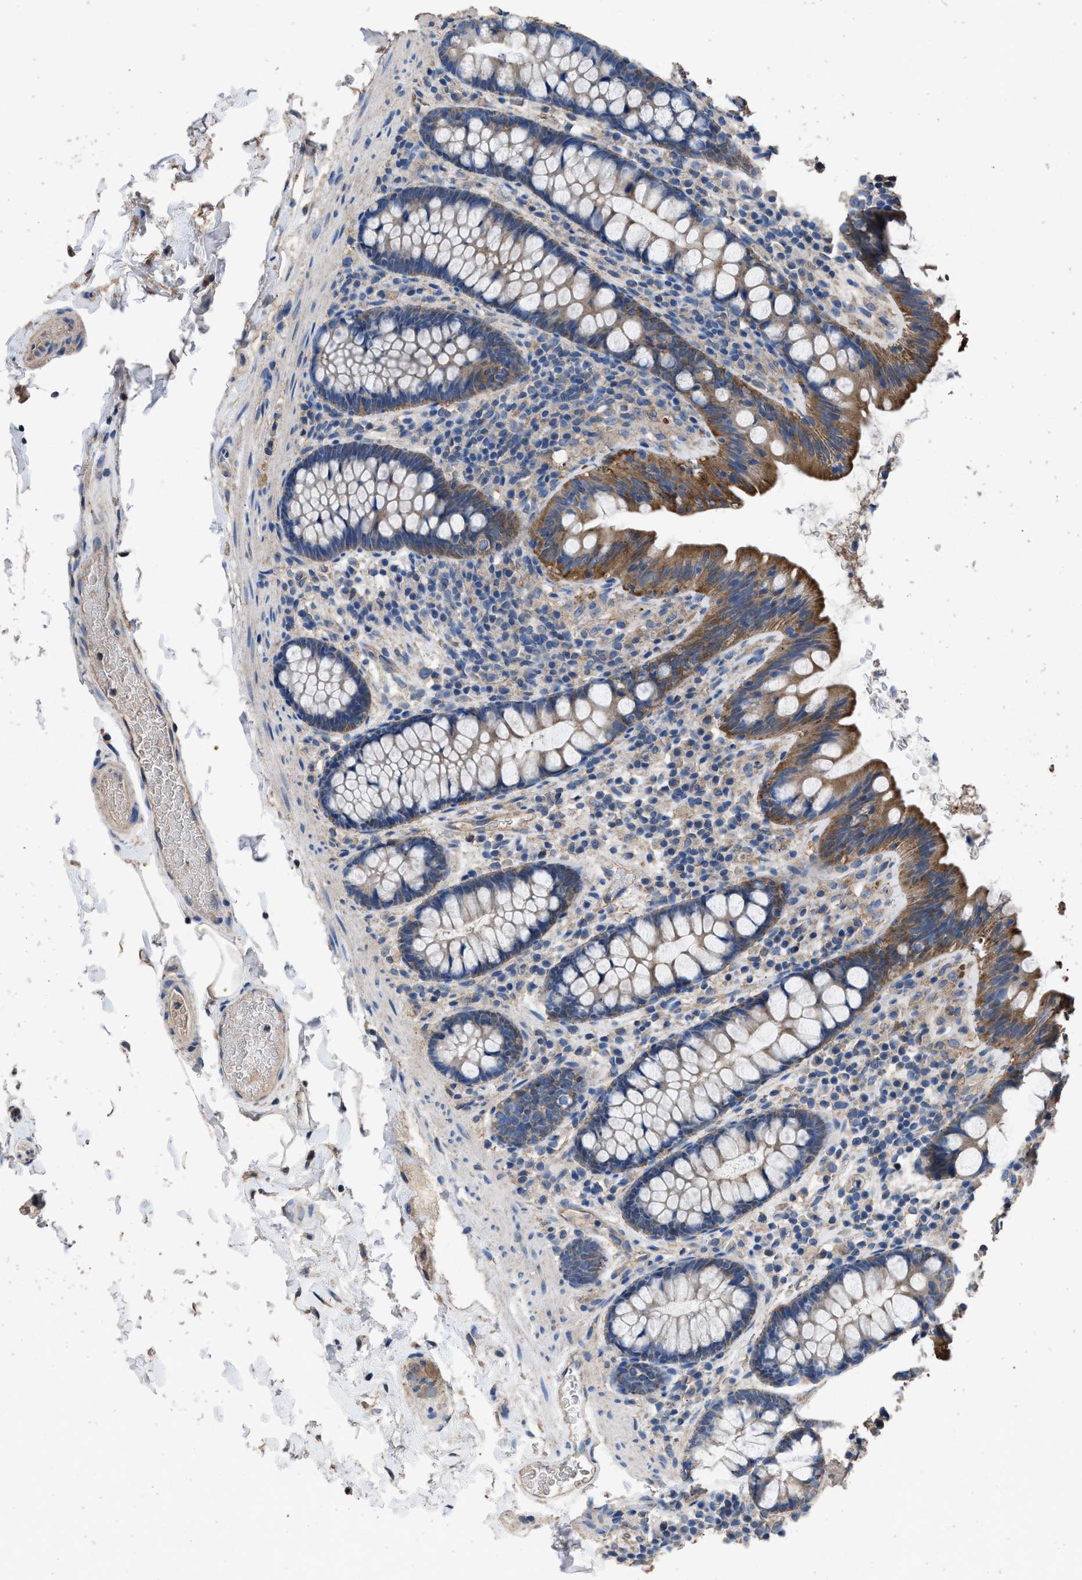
{"staining": {"intensity": "weak", "quantity": ">75%", "location": "cytoplasmic/membranous"}, "tissue": "colon", "cell_type": "Endothelial cells", "image_type": "normal", "snomed": [{"axis": "morphology", "description": "Normal tissue, NOS"}, {"axis": "topography", "description": "Colon"}], "caption": "Colon stained for a protein (brown) reveals weak cytoplasmic/membranous positive expression in approximately >75% of endothelial cells.", "gene": "ITSN1", "patient": {"sex": "female", "age": 80}}